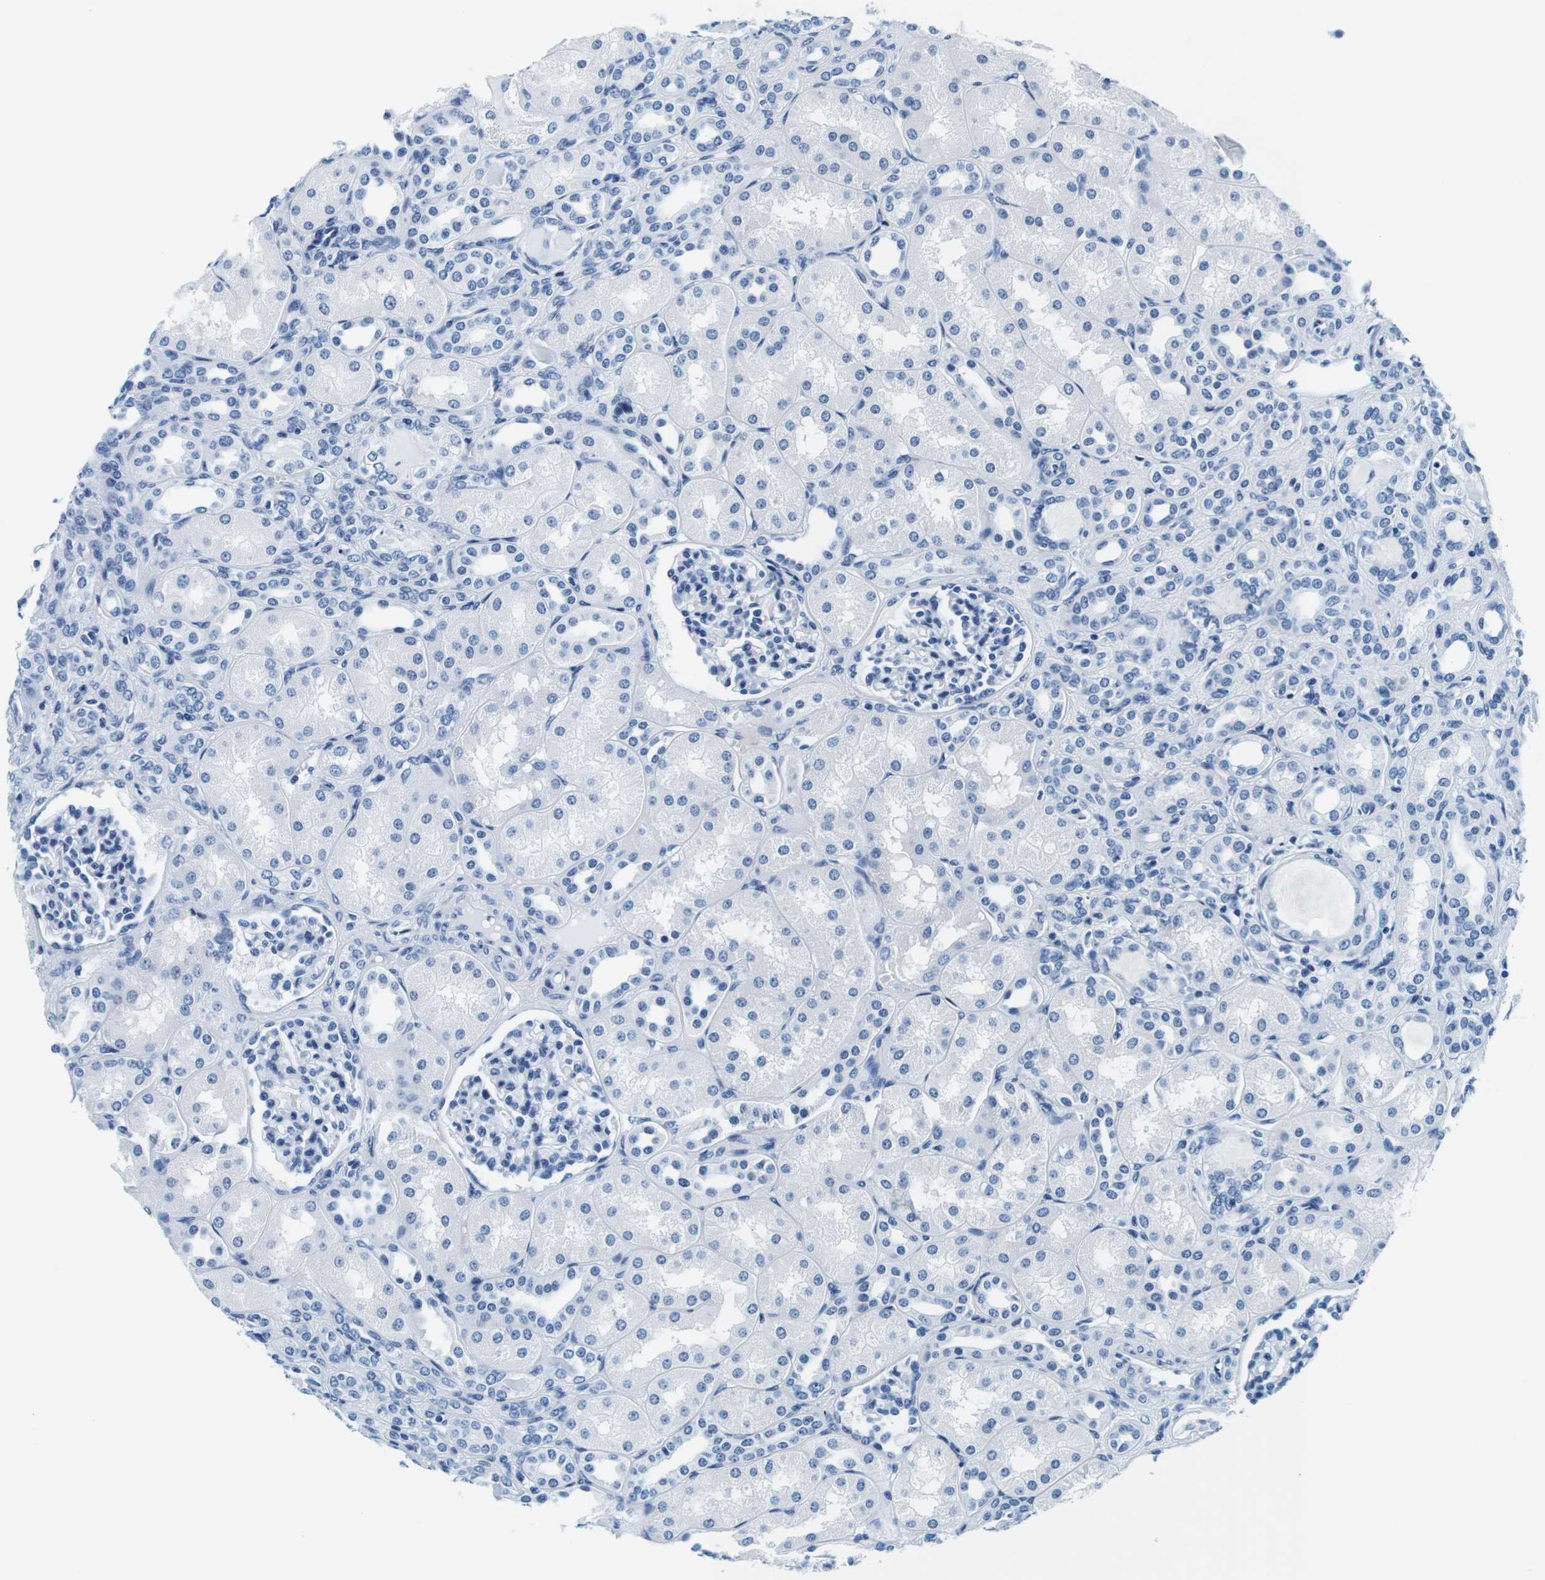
{"staining": {"intensity": "negative", "quantity": "none", "location": "none"}, "tissue": "kidney", "cell_type": "Cells in glomeruli", "image_type": "normal", "snomed": [{"axis": "morphology", "description": "Normal tissue, NOS"}, {"axis": "topography", "description": "Kidney"}], "caption": "The histopathology image displays no staining of cells in glomeruli in benign kidney. The staining was performed using DAB (3,3'-diaminobenzidine) to visualize the protein expression in brown, while the nuclei were stained in blue with hematoxylin (Magnification: 20x).", "gene": "ELANE", "patient": {"sex": "male", "age": 7}}